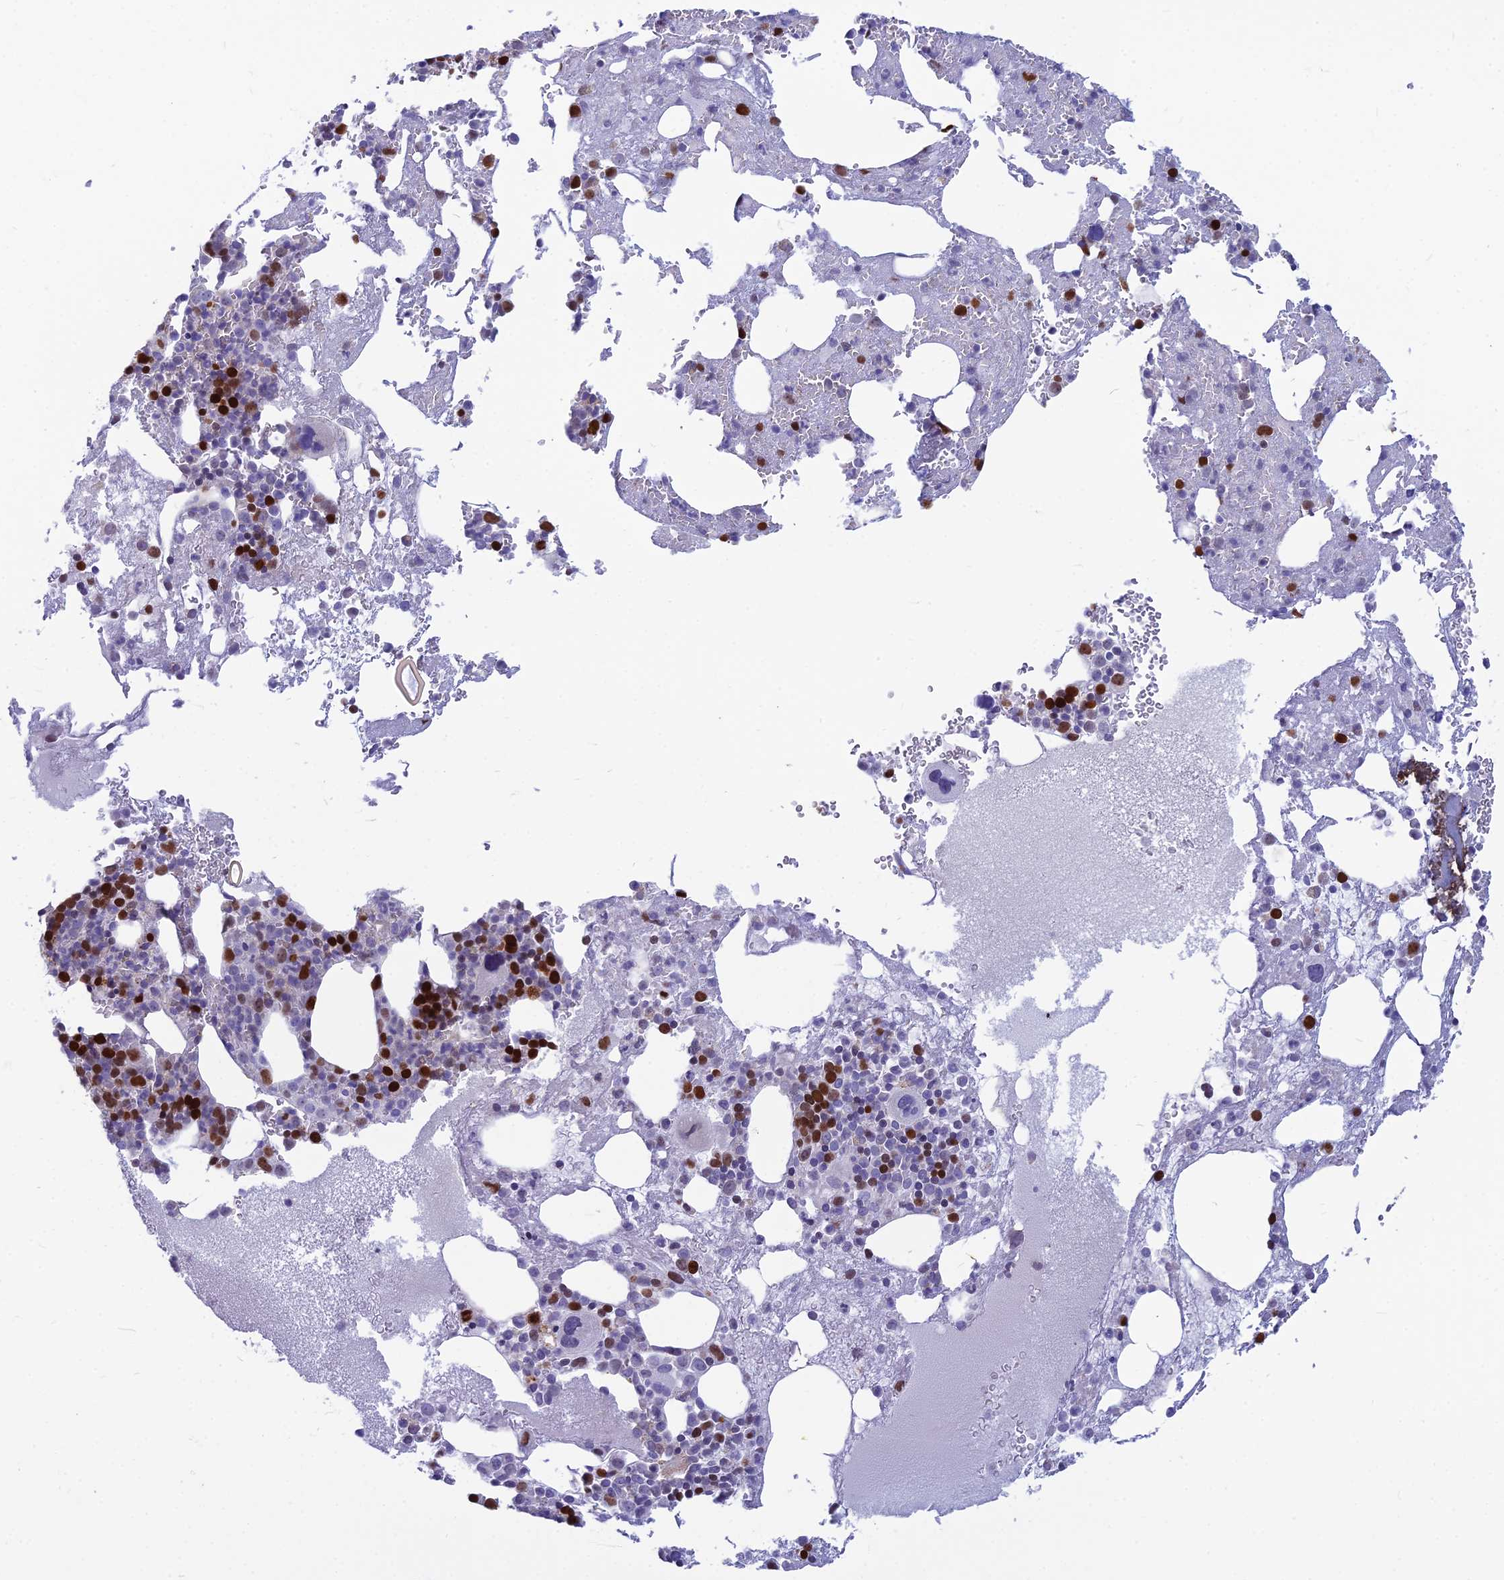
{"staining": {"intensity": "strong", "quantity": "25%-75%", "location": "nuclear"}, "tissue": "bone marrow", "cell_type": "Hematopoietic cells", "image_type": "normal", "snomed": [{"axis": "morphology", "description": "Normal tissue, NOS"}, {"axis": "topography", "description": "Bone marrow"}], "caption": "Immunohistochemistry (IHC) of normal bone marrow demonstrates high levels of strong nuclear staining in approximately 25%-75% of hematopoietic cells. (IHC, brightfield microscopy, high magnification).", "gene": "ENSG00000285920", "patient": {"sex": "male", "age": 61}}